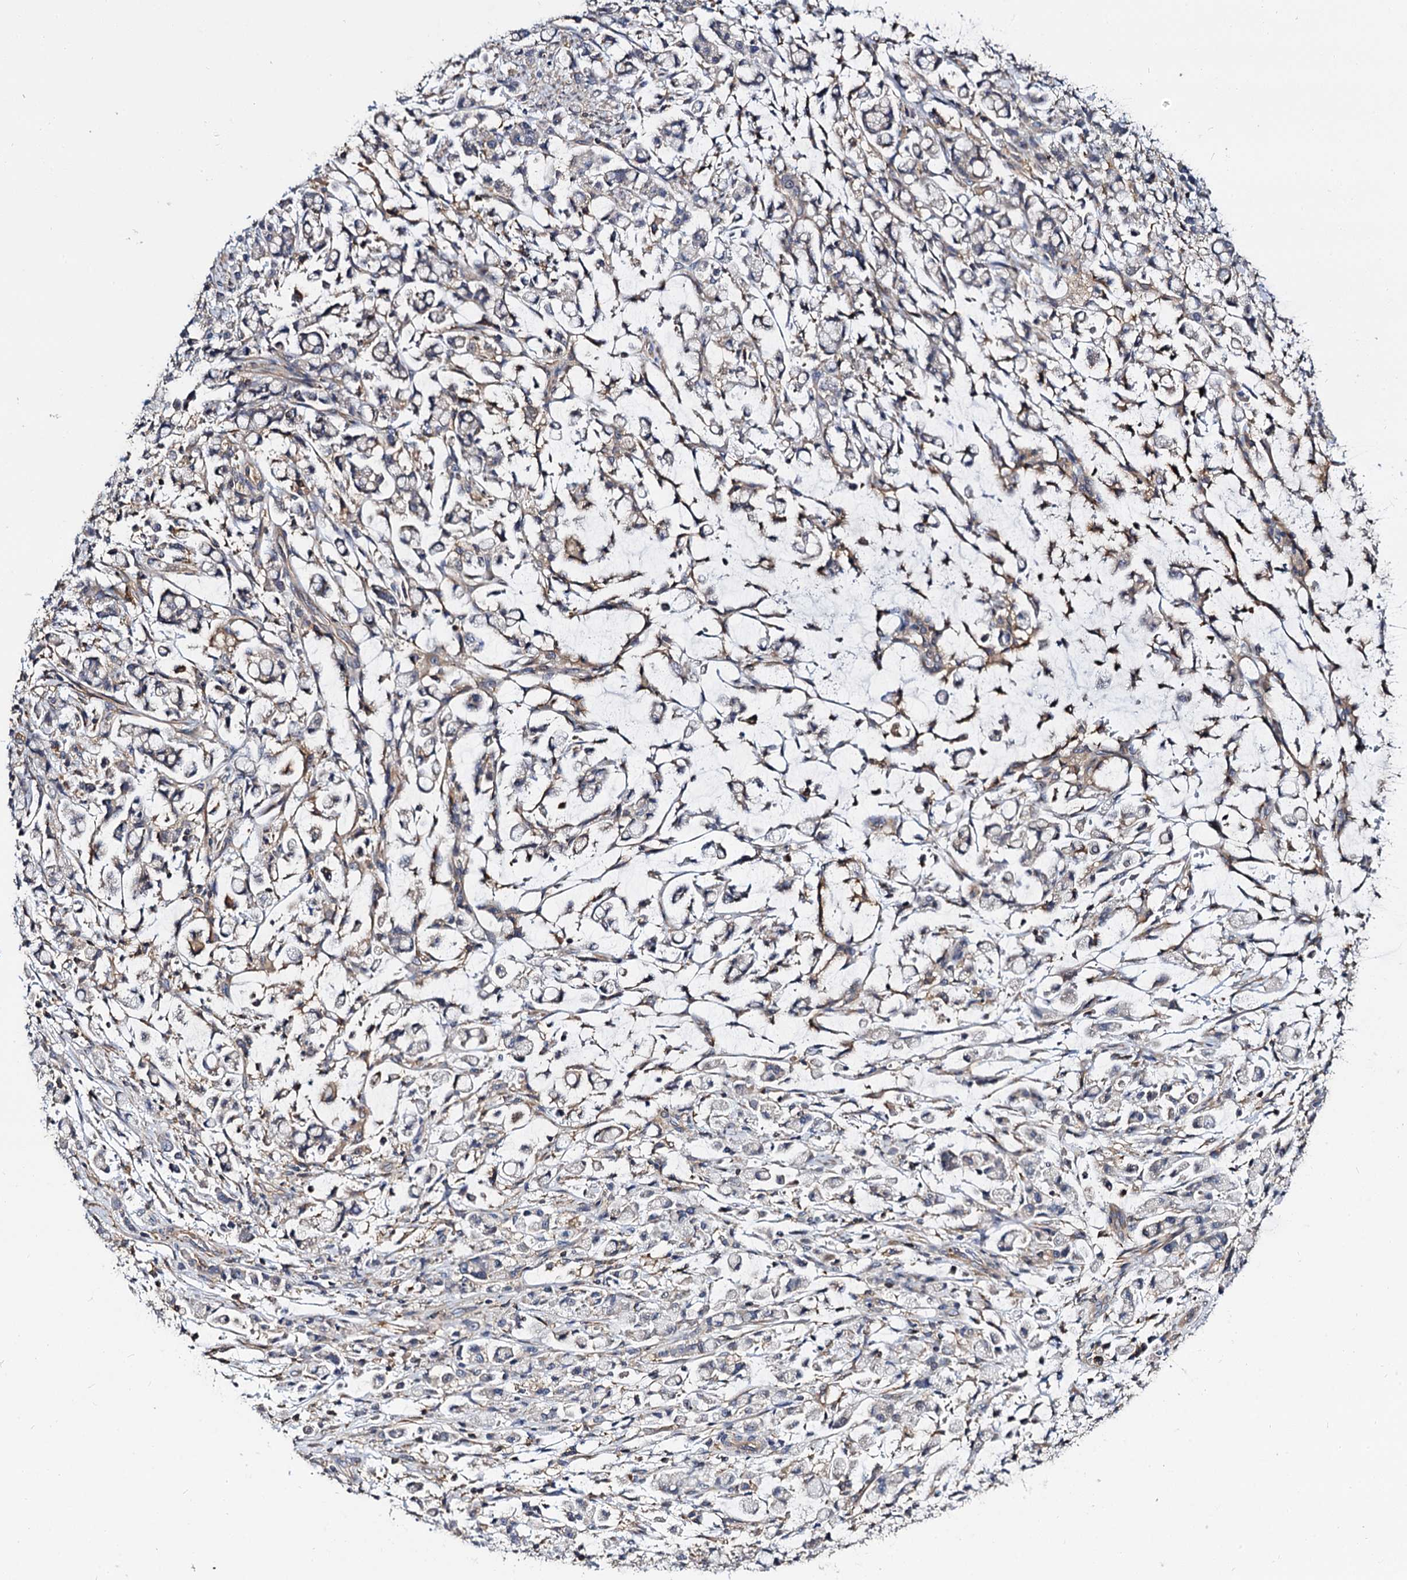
{"staining": {"intensity": "weak", "quantity": "<25%", "location": "cytoplasmic/membranous"}, "tissue": "stomach cancer", "cell_type": "Tumor cells", "image_type": "cancer", "snomed": [{"axis": "morphology", "description": "Adenocarcinoma, NOS"}, {"axis": "topography", "description": "Stomach"}], "caption": "Tumor cells show no significant staining in adenocarcinoma (stomach). (Stains: DAB (3,3'-diaminobenzidine) IHC with hematoxylin counter stain, Microscopy: brightfield microscopy at high magnification).", "gene": "ANKRD13A", "patient": {"sex": "female", "age": 60}}